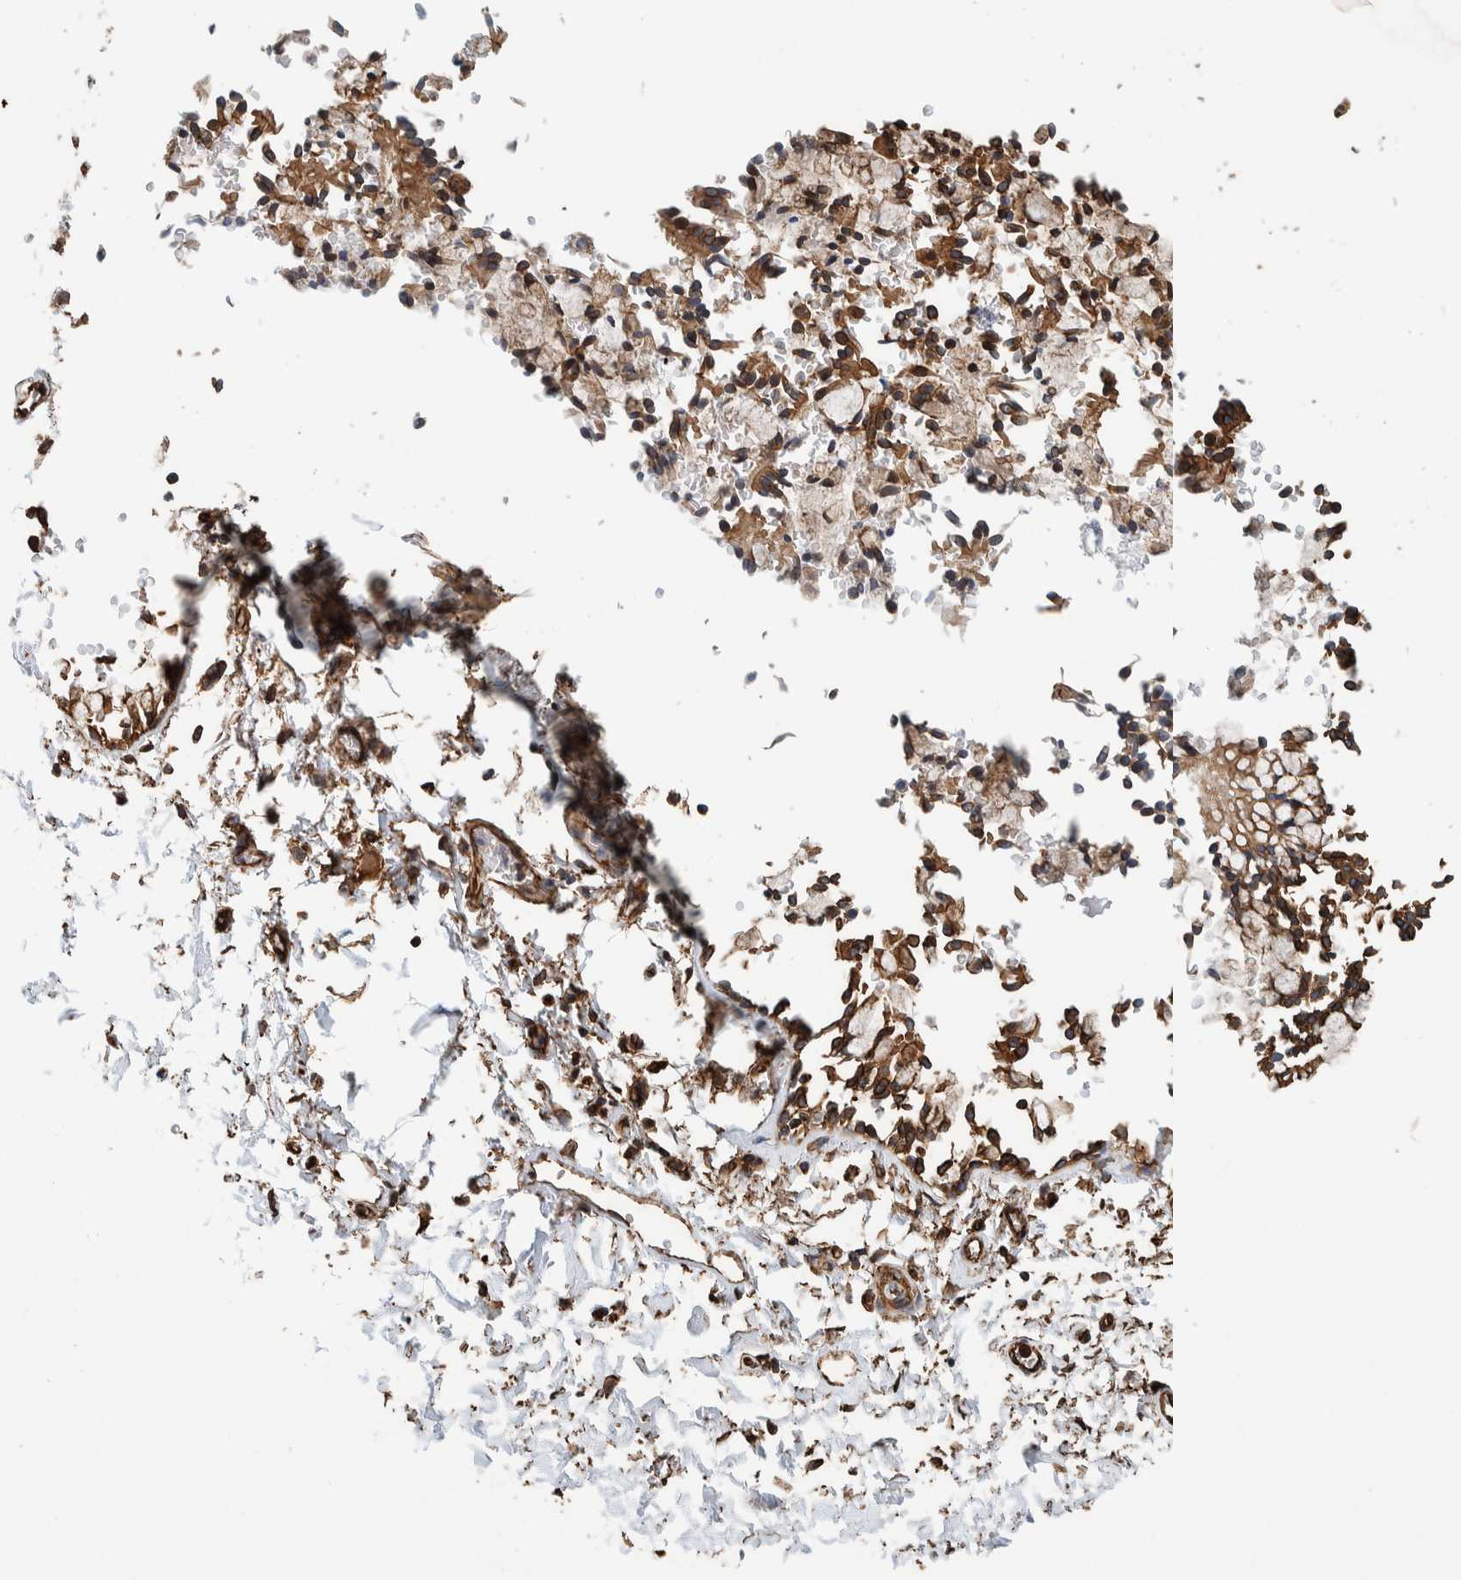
{"staining": {"intensity": "strong", "quantity": ">75%", "location": "cytoplasmic/membranous"}, "tissue": "soft tissue", "cell_type": "Fibroblasts", "image_type": "normal", "snomed": [{"axis": "morphology", "description": "Normal tissue, NOS"}, {"axis": "topography", "description": "Cartilage tissue"}, {"axis": "topography", "description": "Lung"}], "caption": "Protein expression analysis of unremarkable soft tissue reveals strong cytoplasmic/membranous staining in about >75% of fibroblasts. Immunohistochemistry stains the protein of interest in brown and the nuclei are stained blue.", "gene": "PKD1L1", "patient": {"sex": "female", "age": 77}}